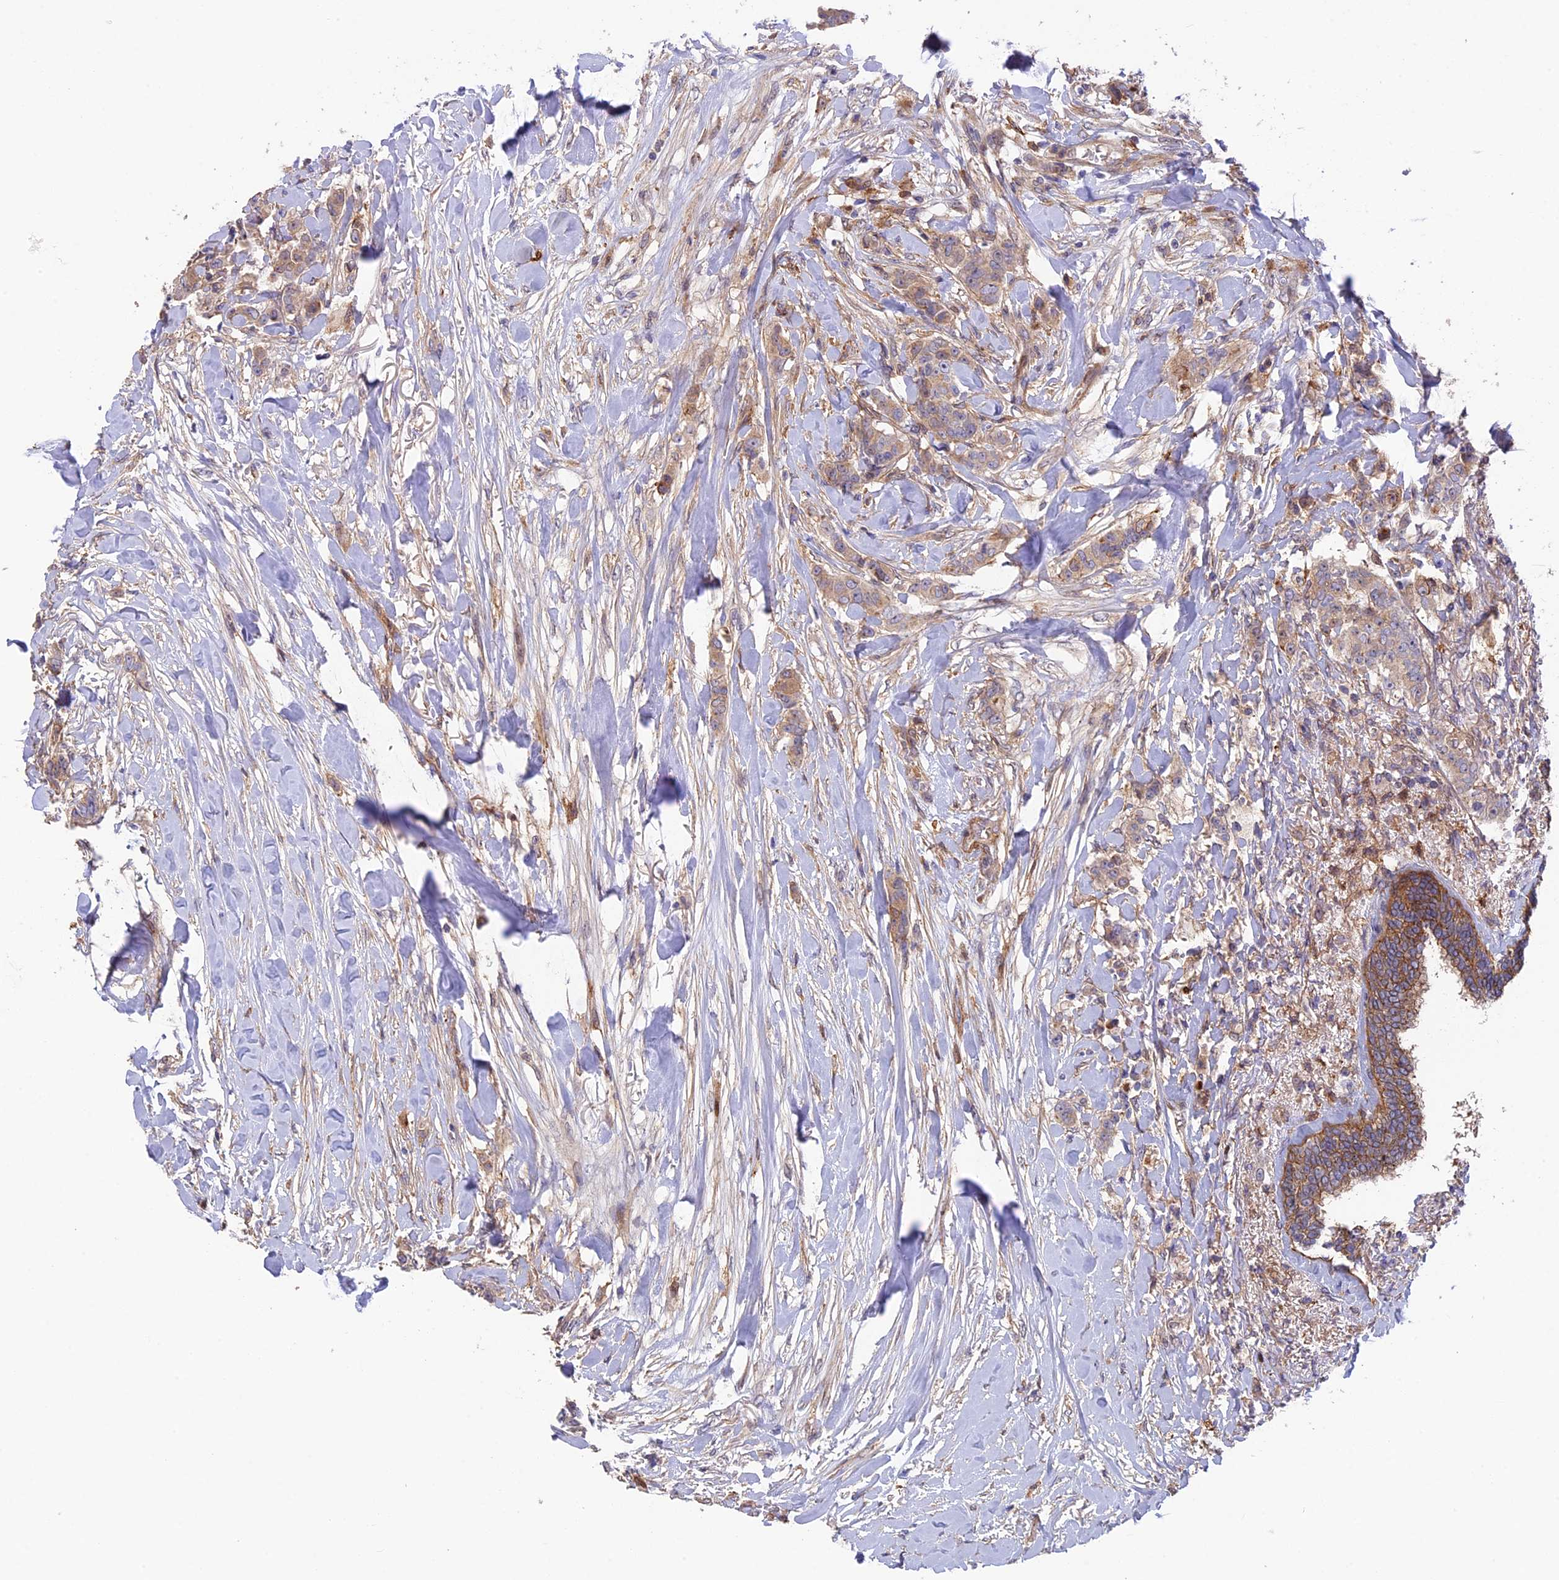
{"staining": {"intensity": "weak", "quantity": "<25%", "location": "cytoplasmic/membranous"}, "tissue": "breast cancer", "cell_type": "Tumor cells", "image_type": "cancer", "snomed": [{"axis": "morphology", "description": "Duct carcinoma"}, {"axis": "topography", "description": "Breast"}], "caption": "Immunohistochemistry image of neoplastic tissue: human breast cancer (infiltrating ductal carcinoma) stained with DAB reveals no significant protein staining in tumor cells.", "gene": "FERMT1", "patient": {"sex": "female", "age": 40}}